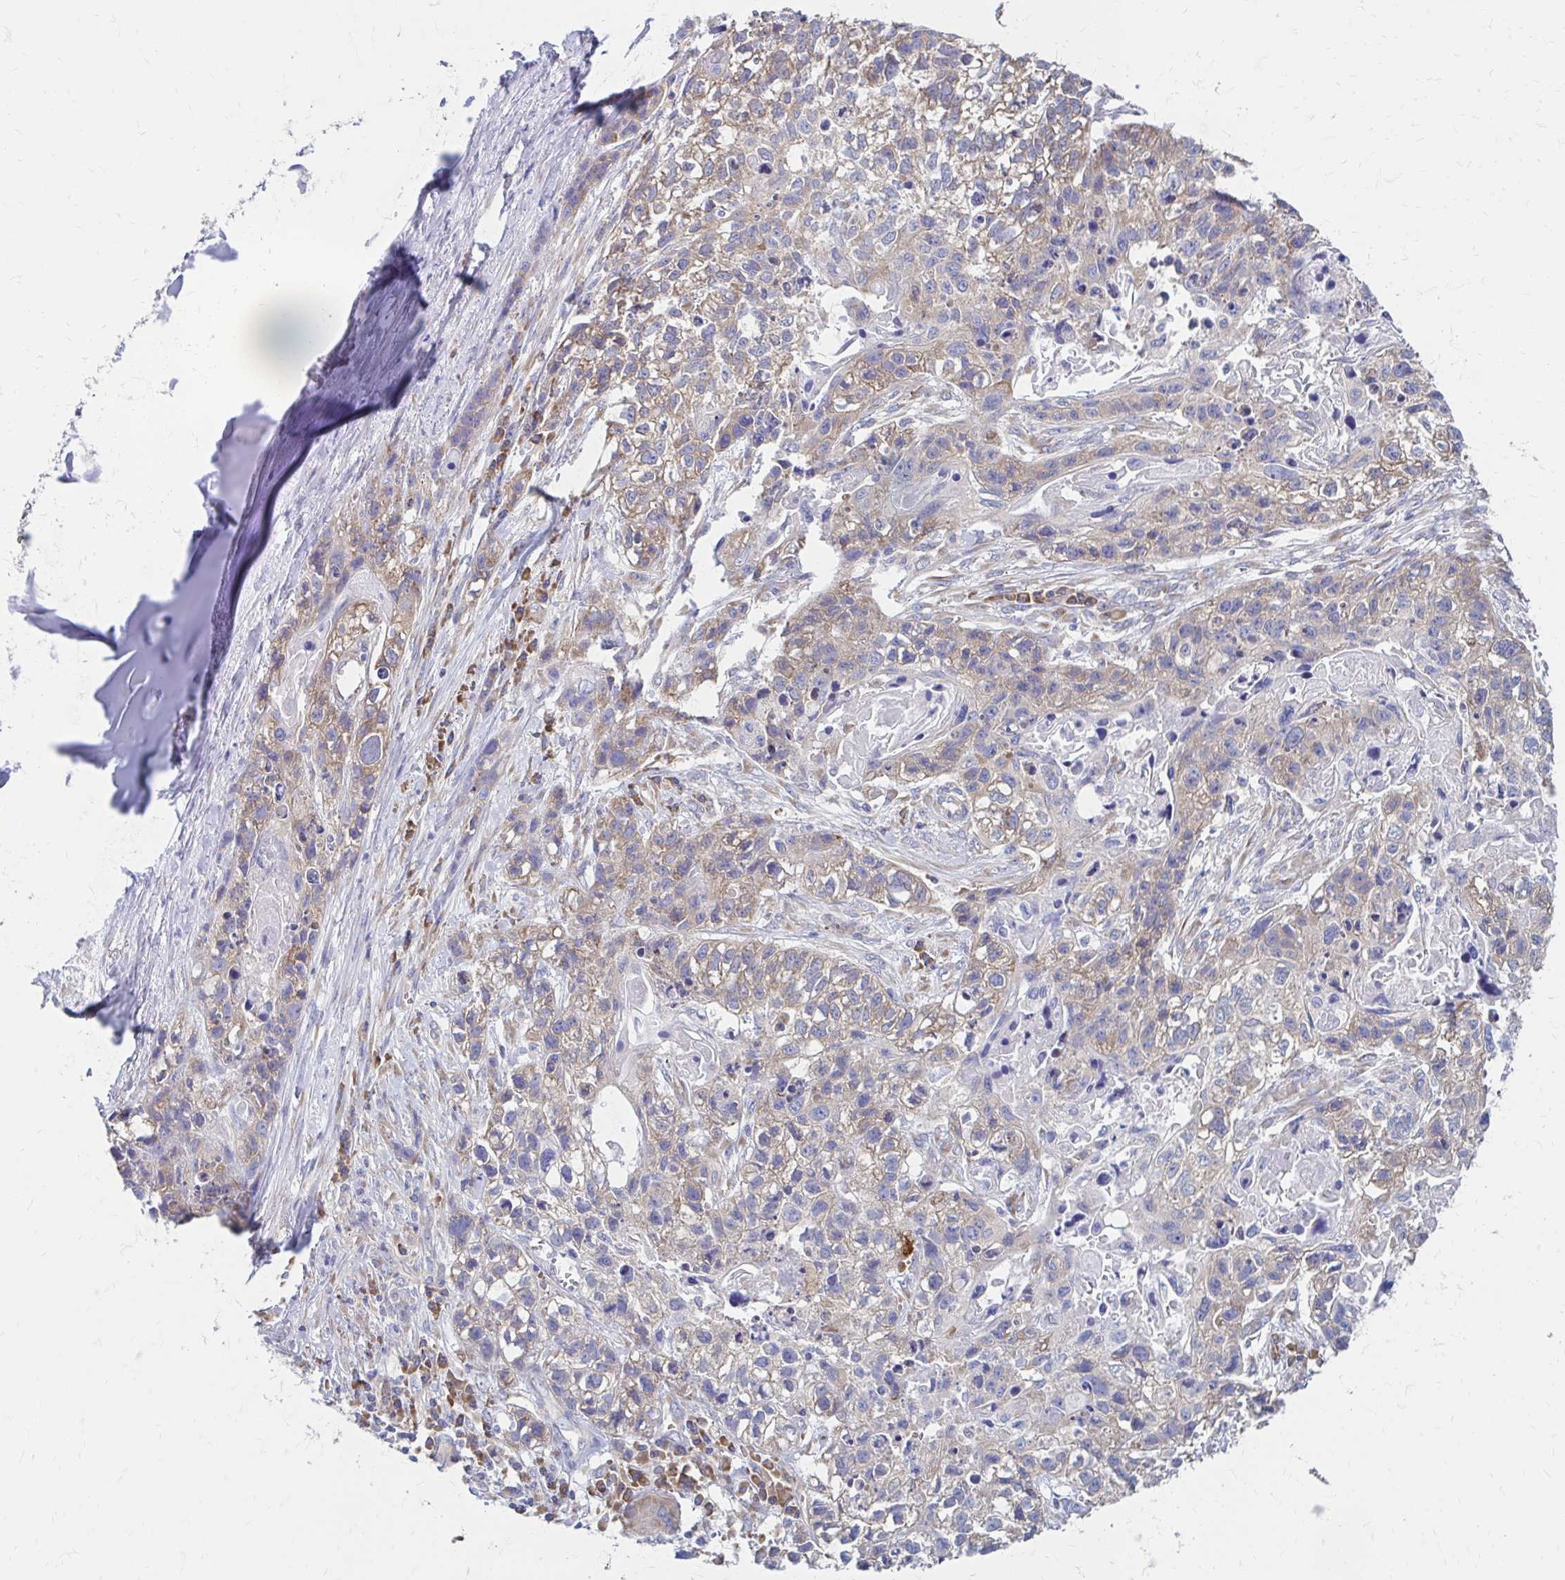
{"staining": {"intensity": "weak", "quantity": "25%-75%", "location": "cytoplasmic/membranous"}, "tissue": "lung cancer", "cell_type": "Tumor cells", "image_type": "cancer", "snomed": [{"axis": "morphology", "description": "Squamous cell carcinoma, NOS"}, {"axis": "topography", "description": "Lung"}], "caption": "Weak cytoplasmic/membranous positivity for a protein is present in approximately 25%-75% of tumor cells of squamous cell carcinoma (lung) using IHC.", "gene": "RPL27A", "patient": {"sex": "male", "age": 74}}